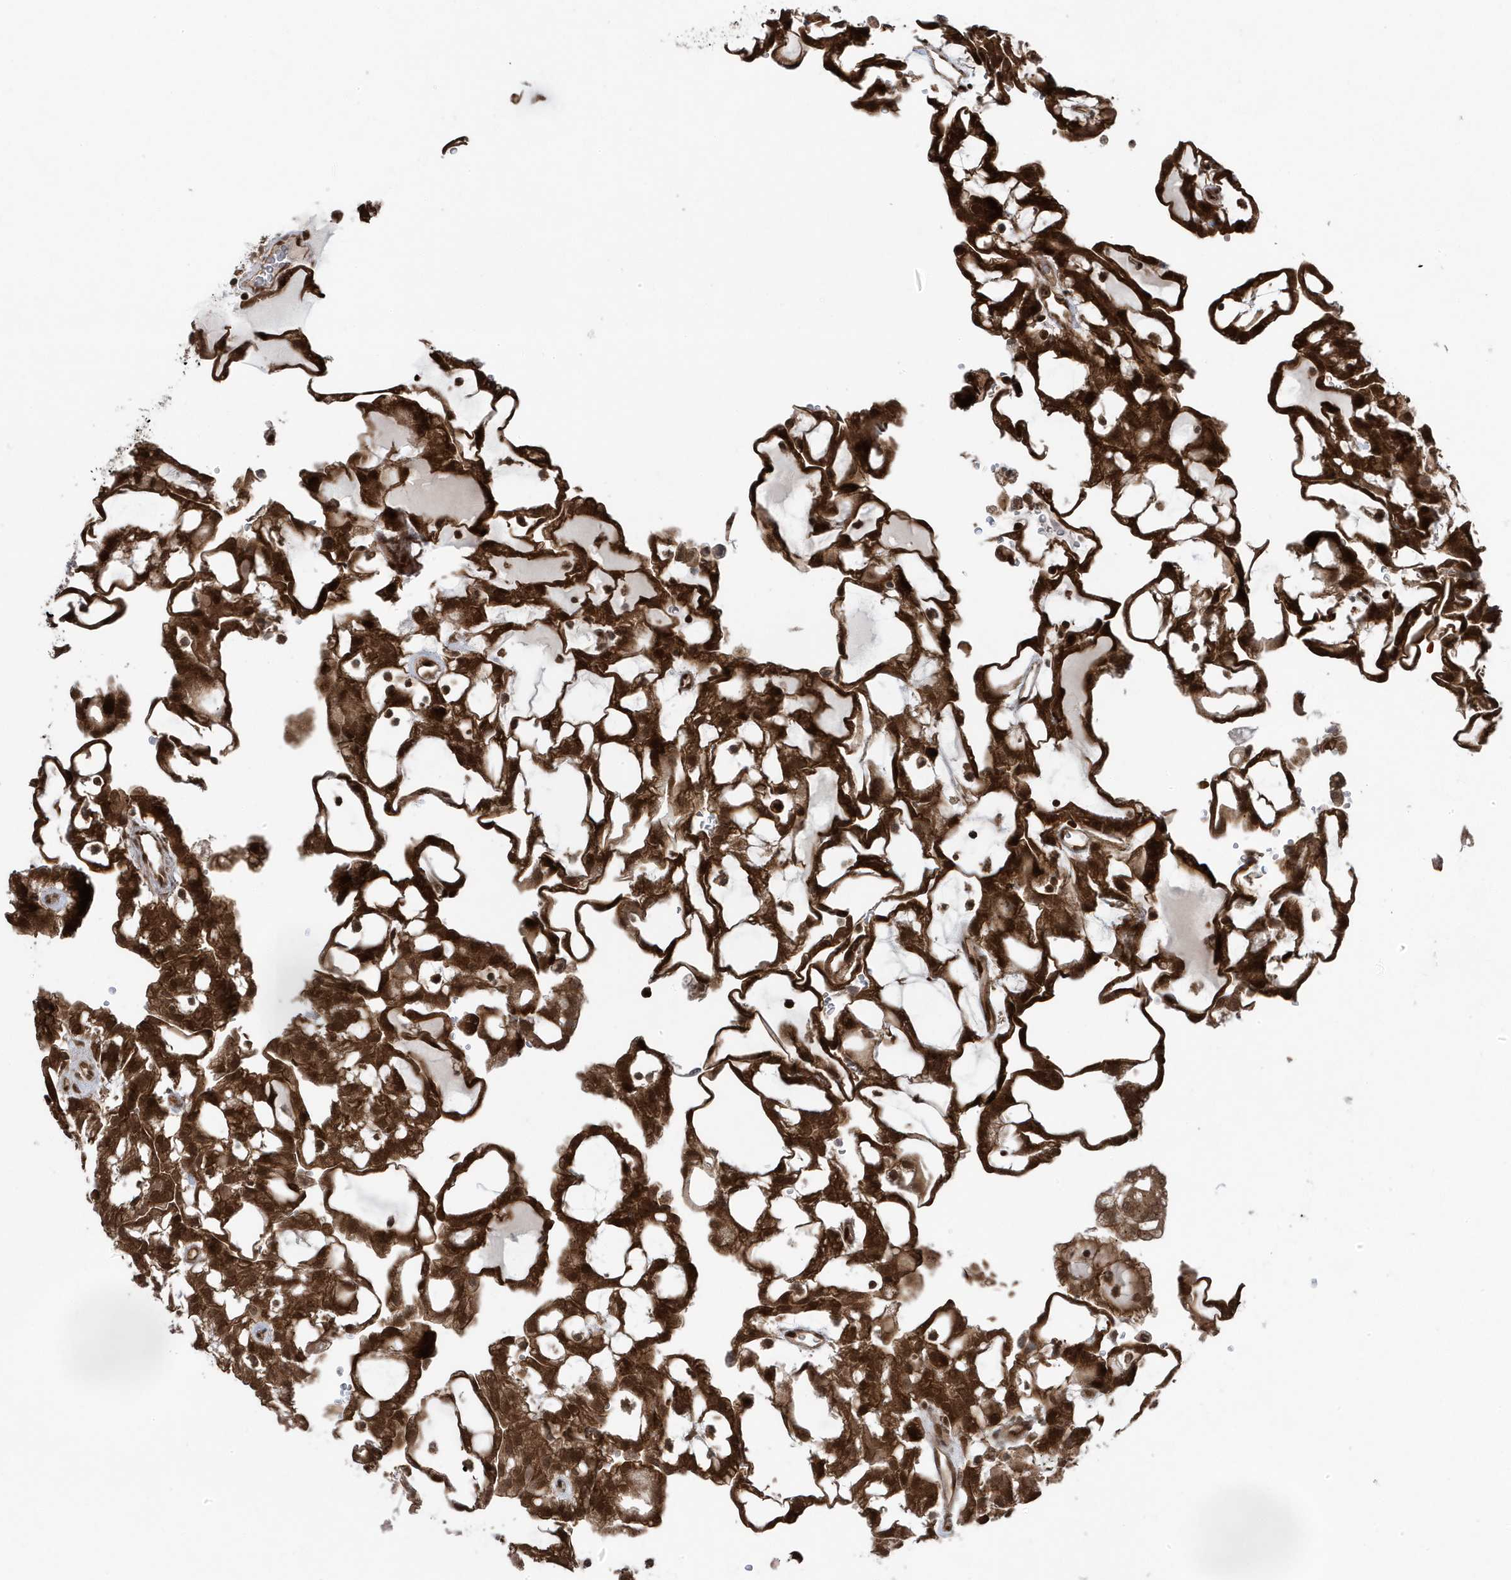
{"staining": {"intensity": "strong", "quantity": ">75%", "location": "cytoplasmic/membranous,nuclear"}, "tissue": "renal cancer", "cell_type": "Tumor cells", "image_type": "cancer", "snomed": [{"axis": "morphology", "description": "Adenocarcinoma, NOS"}, {"axis": "topography", "description": "Kidney"}], "caption": "Brown immunohistochemical staining in renal adenocarcinoma demonstrates strong cytoplasmic/membranous and nuclear positivity in about >75% of tumor cells. (brown staining indicates protein expression, while blue staining denotes nuclei).", "gene": "MAPK1IP1L", "patient": {"sex": "male", "age": 63}}